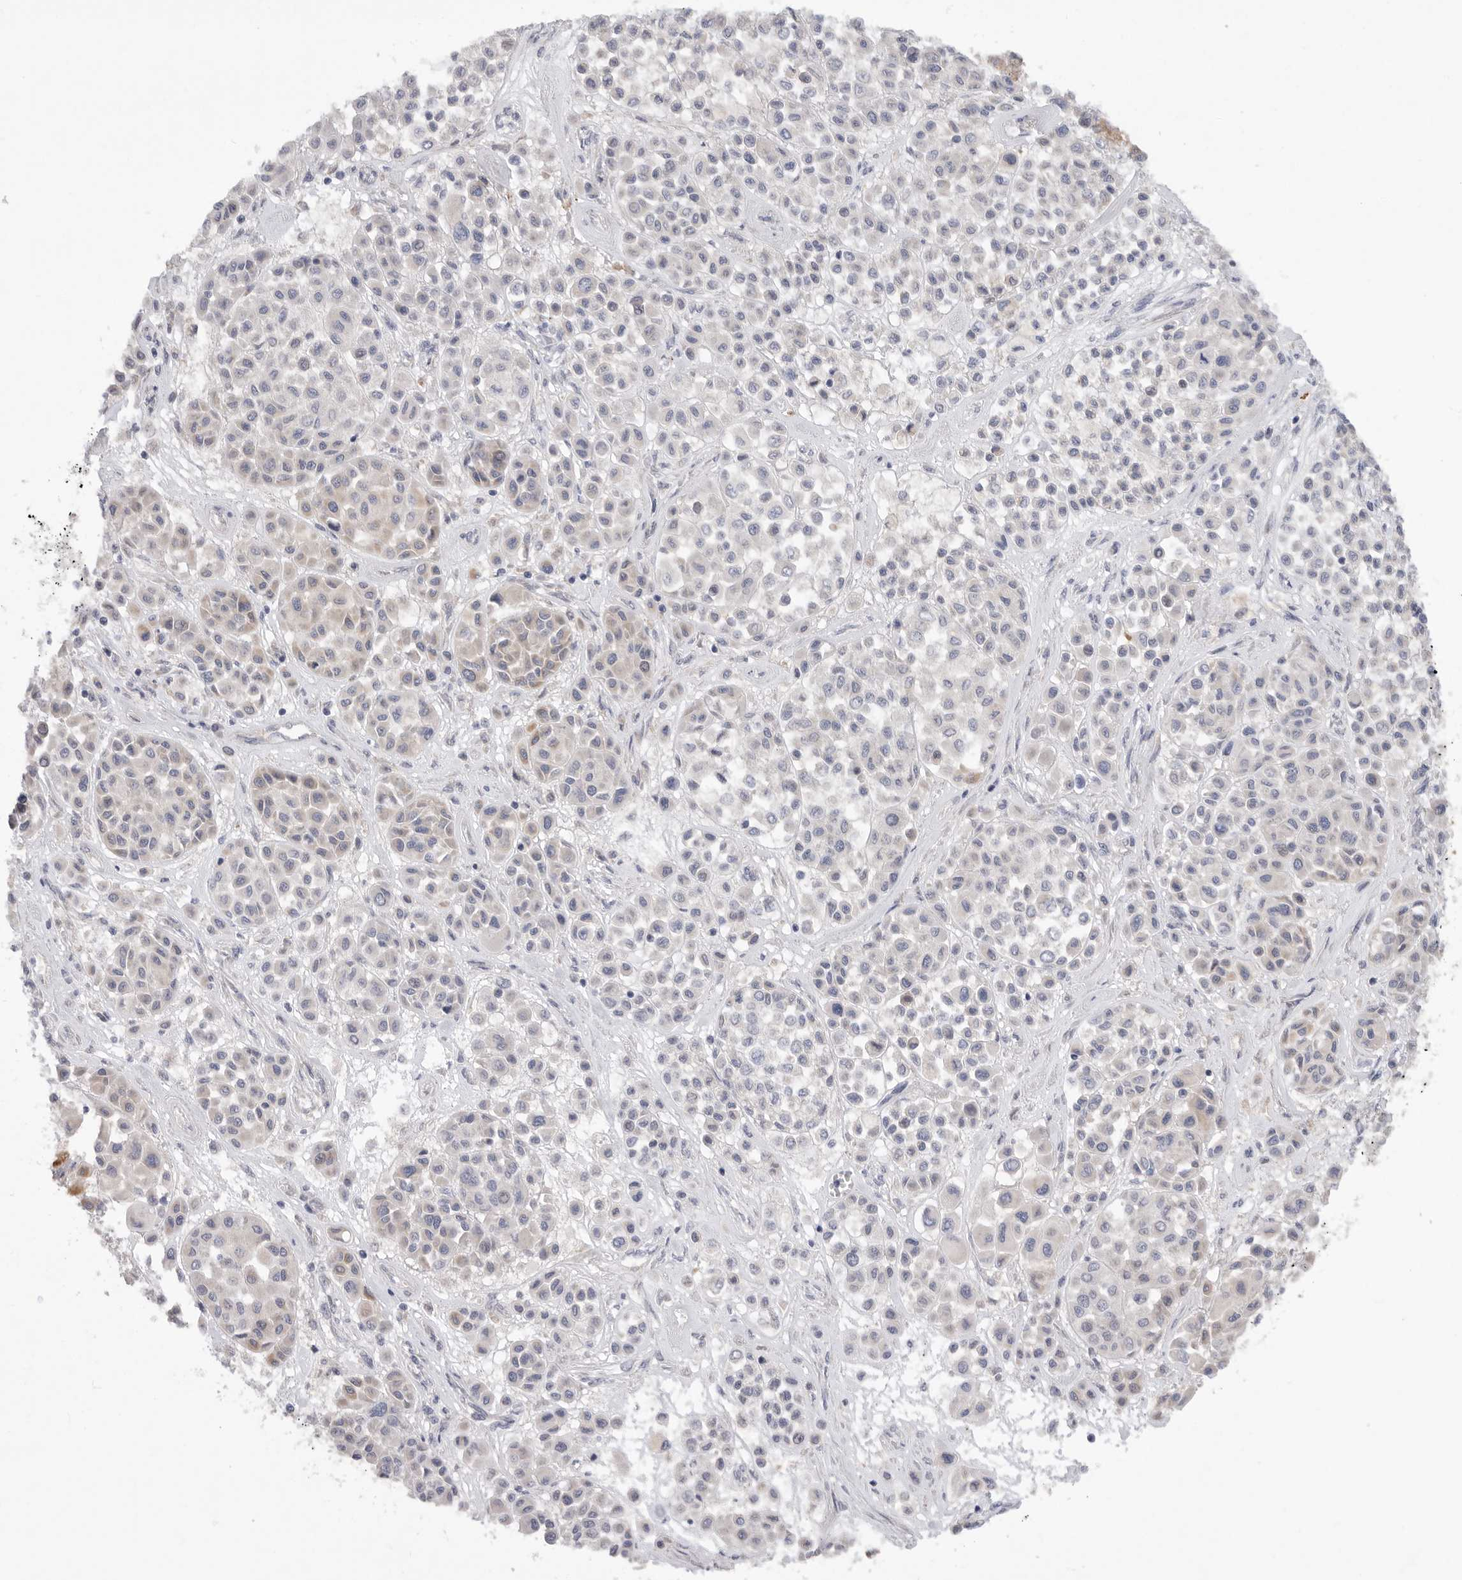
{"staining": {"intensity": "weak", "quantity": "<25%", "location": "cytoplasmic/membranous"}, "tissue": "melanoma", "cell_type": "Tumor cells", "image_type": "cancer", "snomed": [{"axis": "morphology", "description": "Malignant melanoma, Metastatic site"}, {"axis": "topography", "description": "Soft tissue"}], "caption": "Melanoma was stained to show a protein in brown. There is no significant positivity in tumor cells. (Brightfield microscopy of DAB (3,3'-diaminobenzidine) immunohistochemistry at high magnification).", "gene": "MTFR1L", "patient": {"sex": "male", "age": 41}}